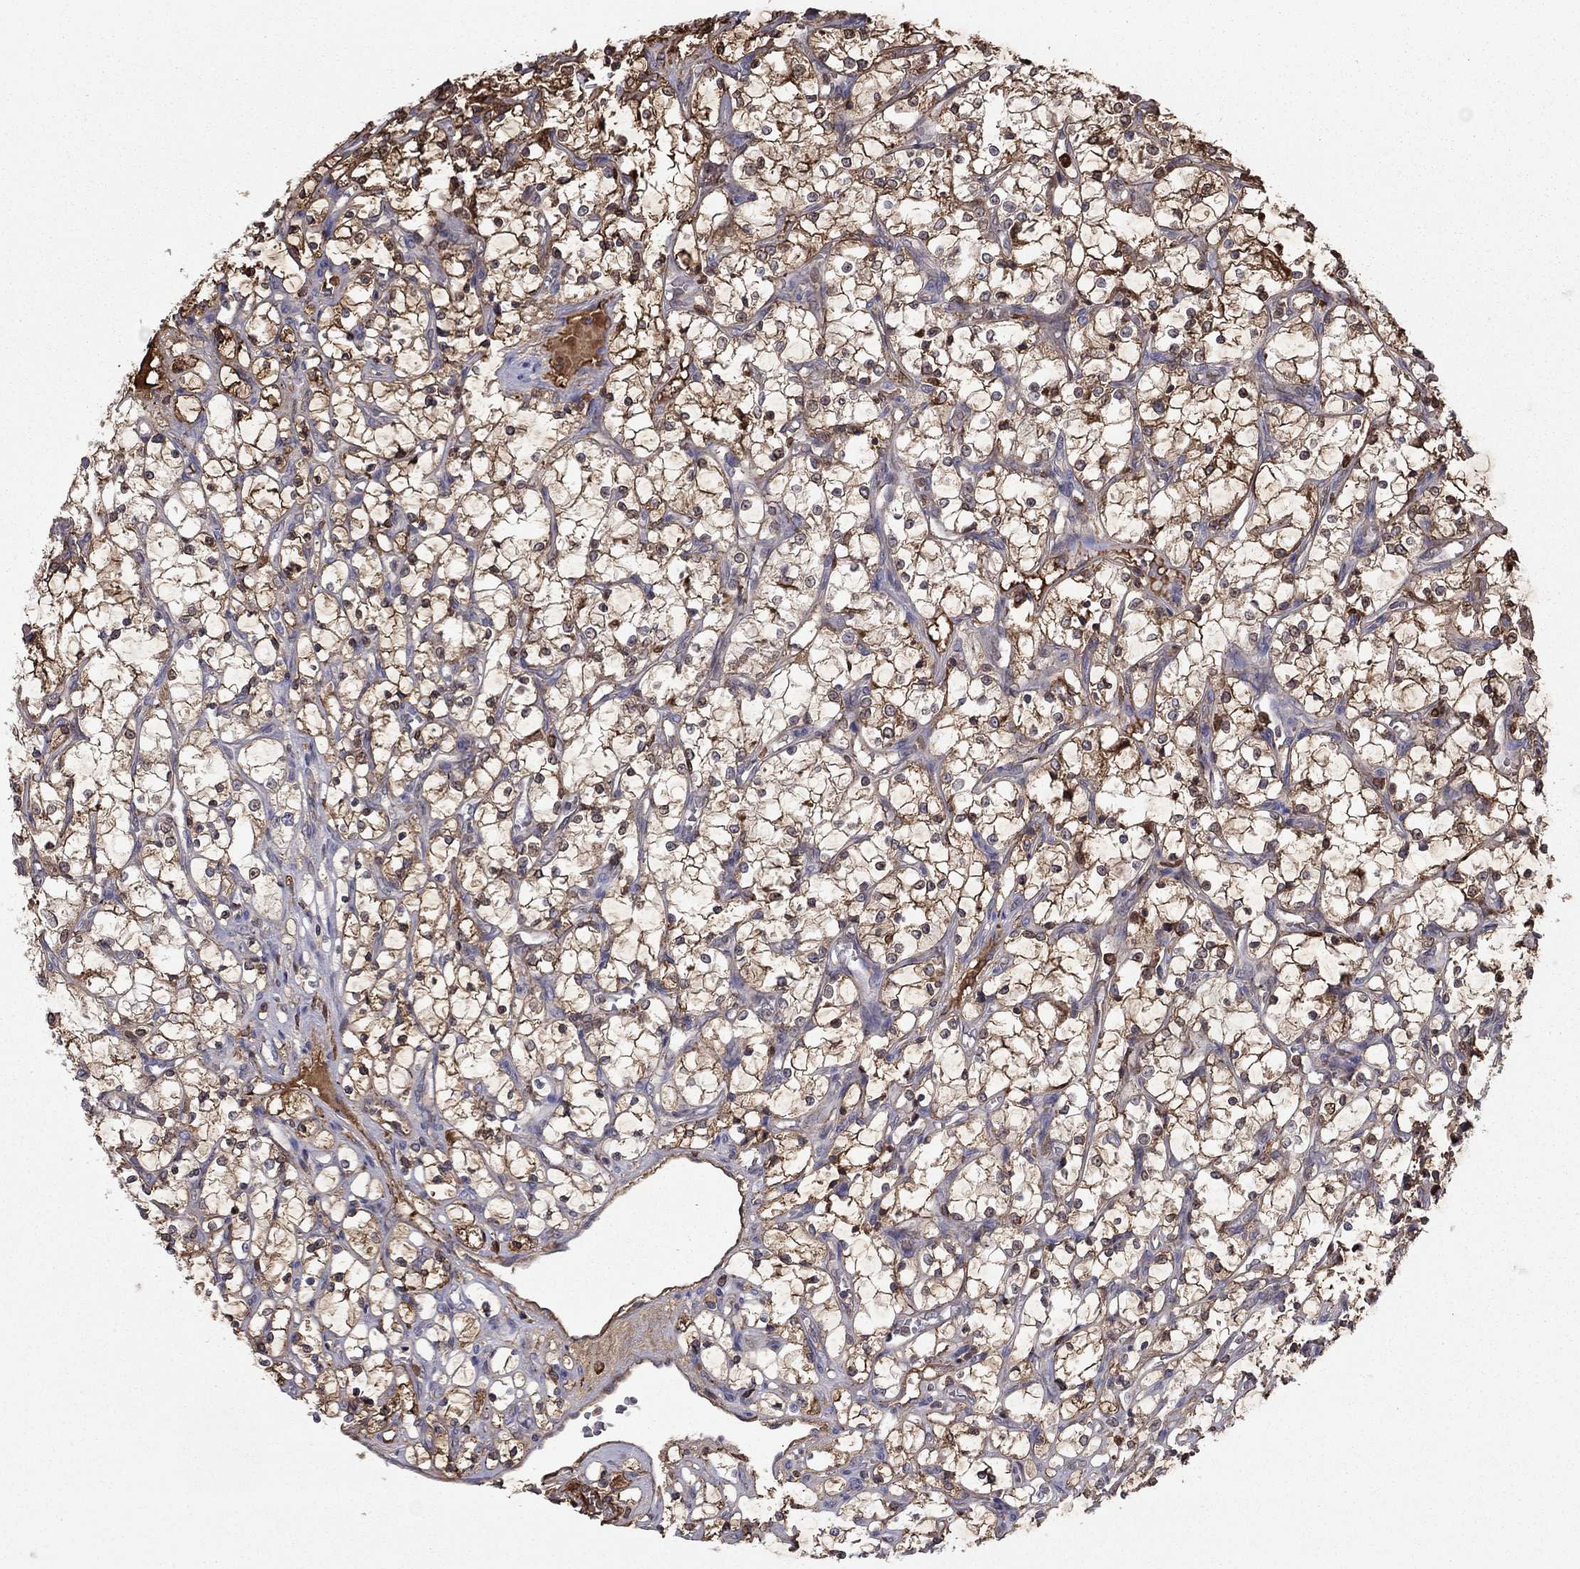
{"staining": {"intensity": "moderate", "quantity": ">75%", "location": "cytoplasmic/membranous,nuclear"}, "tissue": "renal cancer", "cell_type": "Tumor cells", "image_type": "cancer", "snomed": [{"axis": "morphology", "description": "Adenocarcinoma, NOS"}, {"axis": "topography", "description": "Kidney"}], "caption": "Immunohistochemical staining of human renal cancer (adenocarcinoma) shows medium levels of moderate cytoplasmic/membranous and nuclear protein expression in approximately >75% of tumor cells.", "gene": "HPX", "patient": {"sex": "female", "age": 69}}